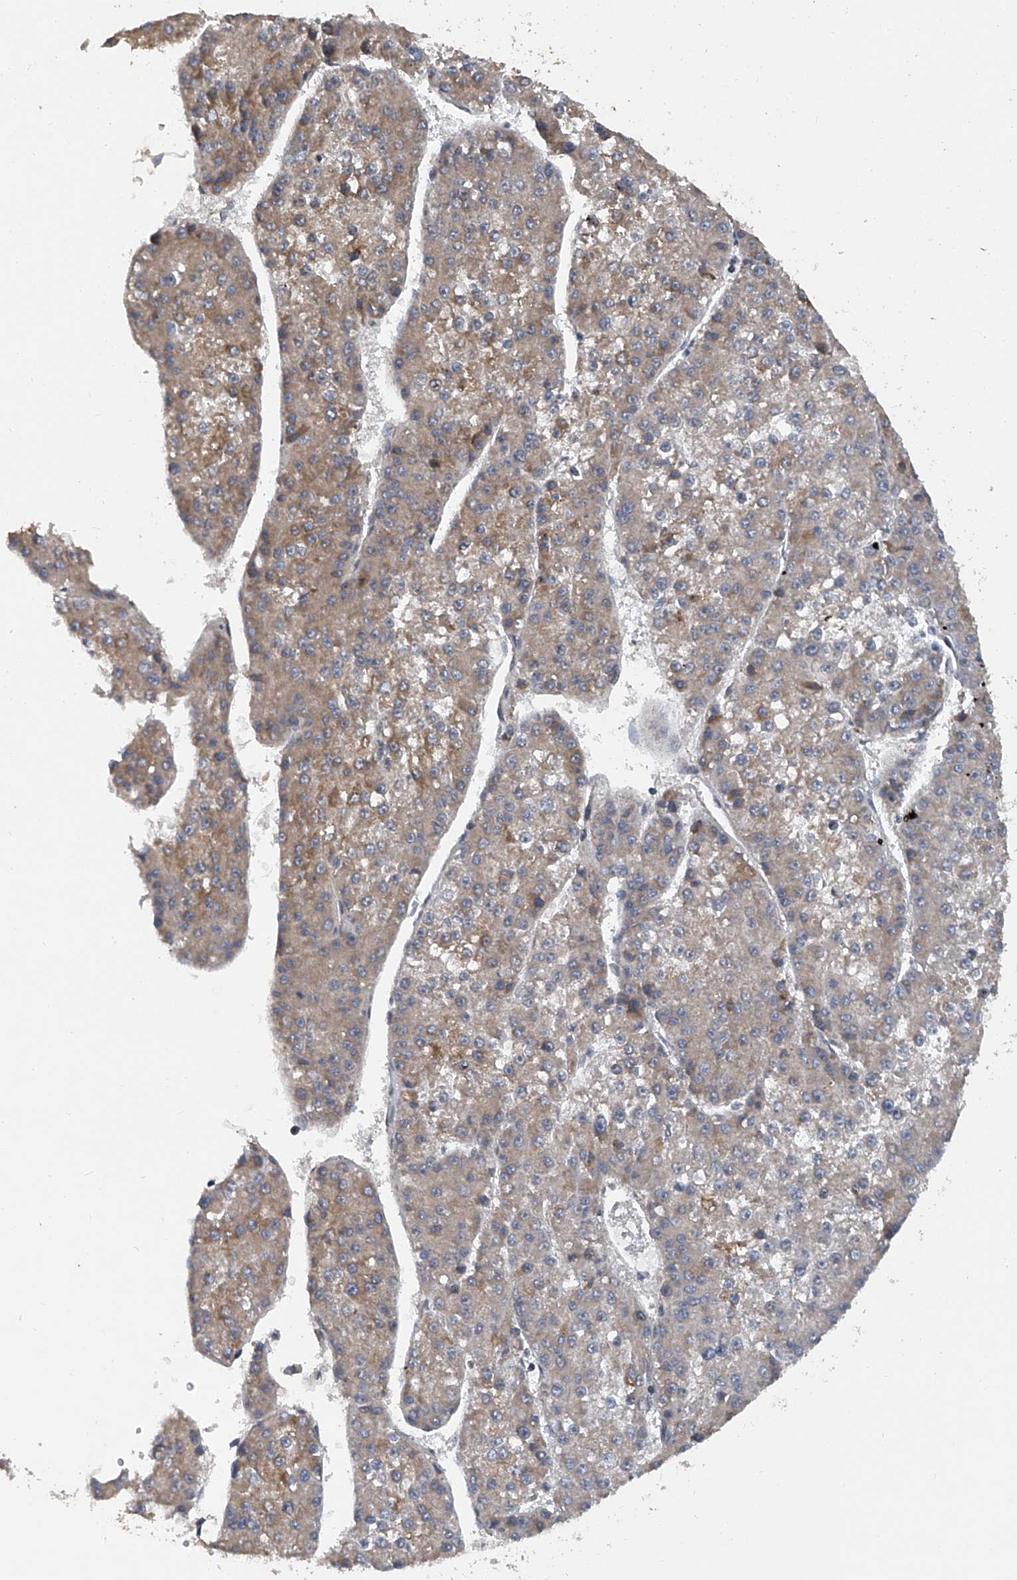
{"staining": {"intensity": "weak", "quantity": ">75%", "location": "cytoplasmic/membranous"}, "tissue": "liver cancer", "cell_type": "Tumor cells", "image_type": "cancer", "snomed": [{"axis": "morphology", "description": "Carcinoma, Hepatocellular, NOS"}, {"axis": "topography", "description": "Liver"}], "caption": "Immunohistochemical staining of human liver hepatocellular carcinoma shows low levels of weak cytoplasmic/membranous protein expression in about >75% of tumor cells. The protein of interest is stained brown, and the nuclei are stained in blue (DAB IHC with brightfield microscopy, high magnification).", "gene": "BCKDHB", "patient": {"sex": "female", "age": 73}}